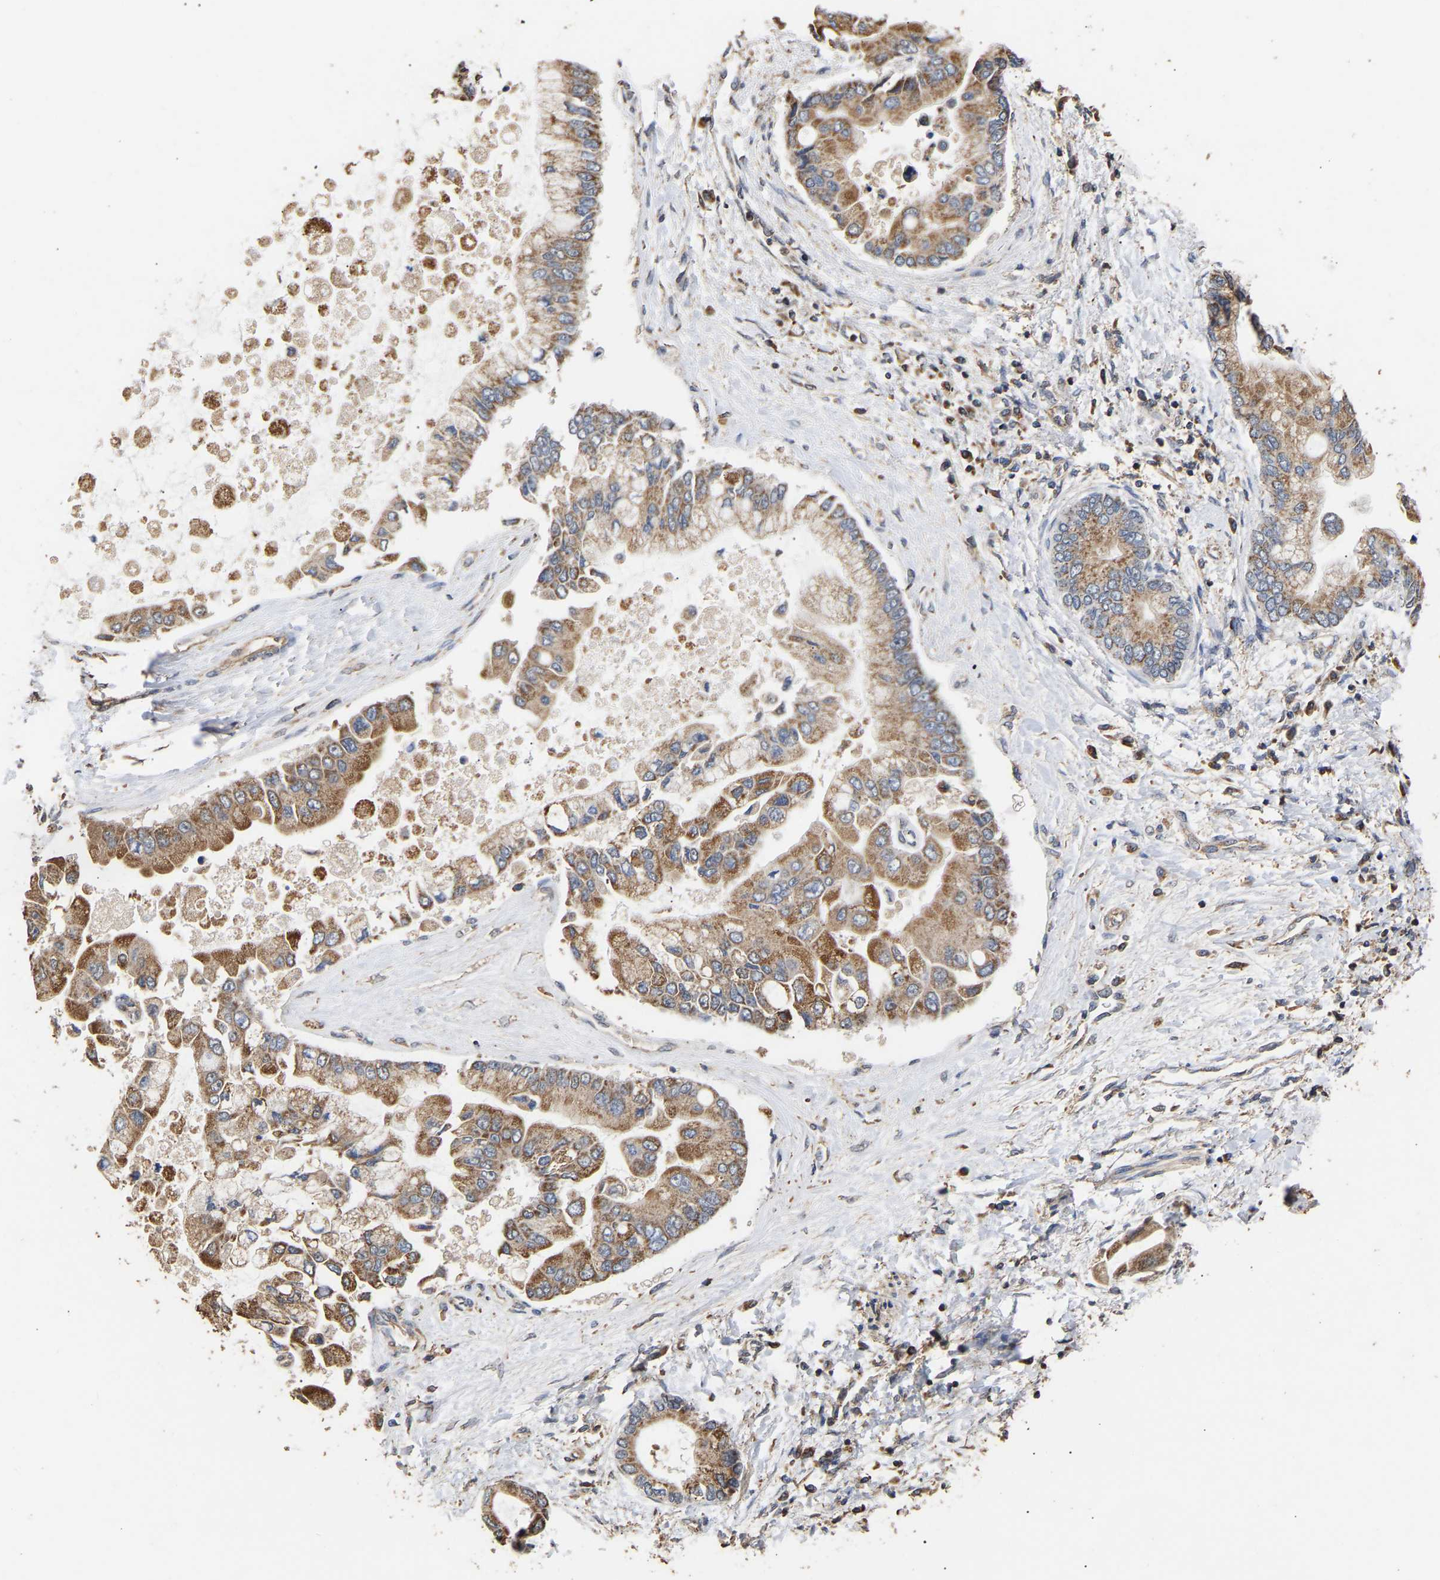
{"staining": {"intensity": "moderate", "quantity": ">75%", "location": "cytoplasmic/membranous"}, "tissue": "liver cancer", "cell_type": "Tumor cells", "image_type": "cancer", "snomed": [{"axis": "morphology", "description": "Cholangiocarcinoma"}, {"axis": "topography", "description": "Liver"}], "caption": "This micrograph exhibits IHC staining of liver cancer (cholangiocarcinoma), with medium moderate cytoplasmic/membranous expression in about >75% of tumor cells.", "gene": "ZNF26", "patient": {"sex": "male", "age": 50}}